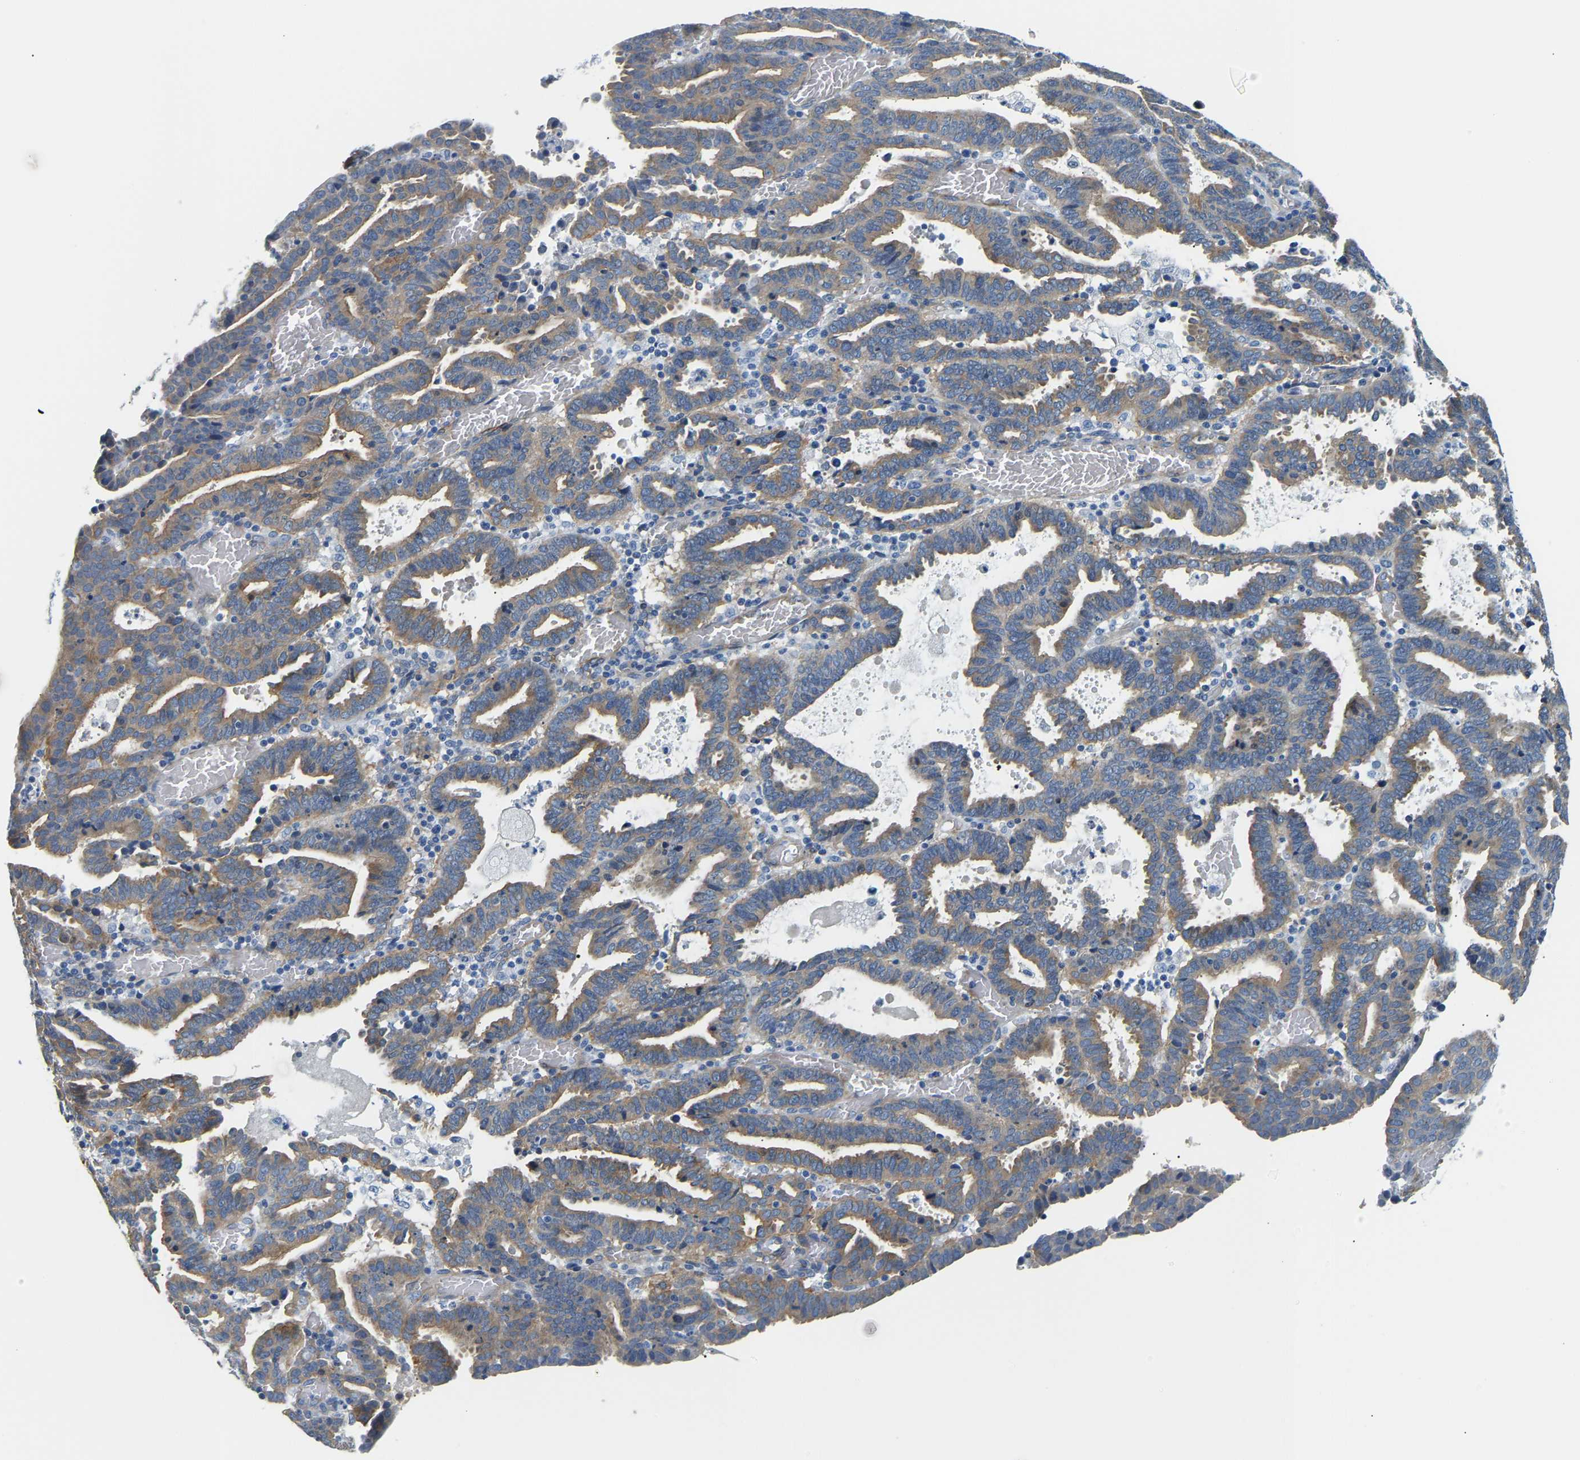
{"staining": {"intensity": "weak", "quantity": "25%-75%", "location": "cytoplasmic/membranous"}, "tissue": "endometrial cancer", "cell_type": "Tumor cells", "image_type": "cancer", "snomed": [{"axis": "morphology", "description": "Adenocarcinoma, NOS"}, {"axis": "topography", "description": "Uterus"}], "caption": "A brown stain highlights weak cytoplasmic/membranous expression of a protein in adenocarcinoma (endometrial) tumor cells. (IHC, brightfield microscopy, high magnification).", "gene": "PAWR", "patient": {"sex": "female", "age": 83}}